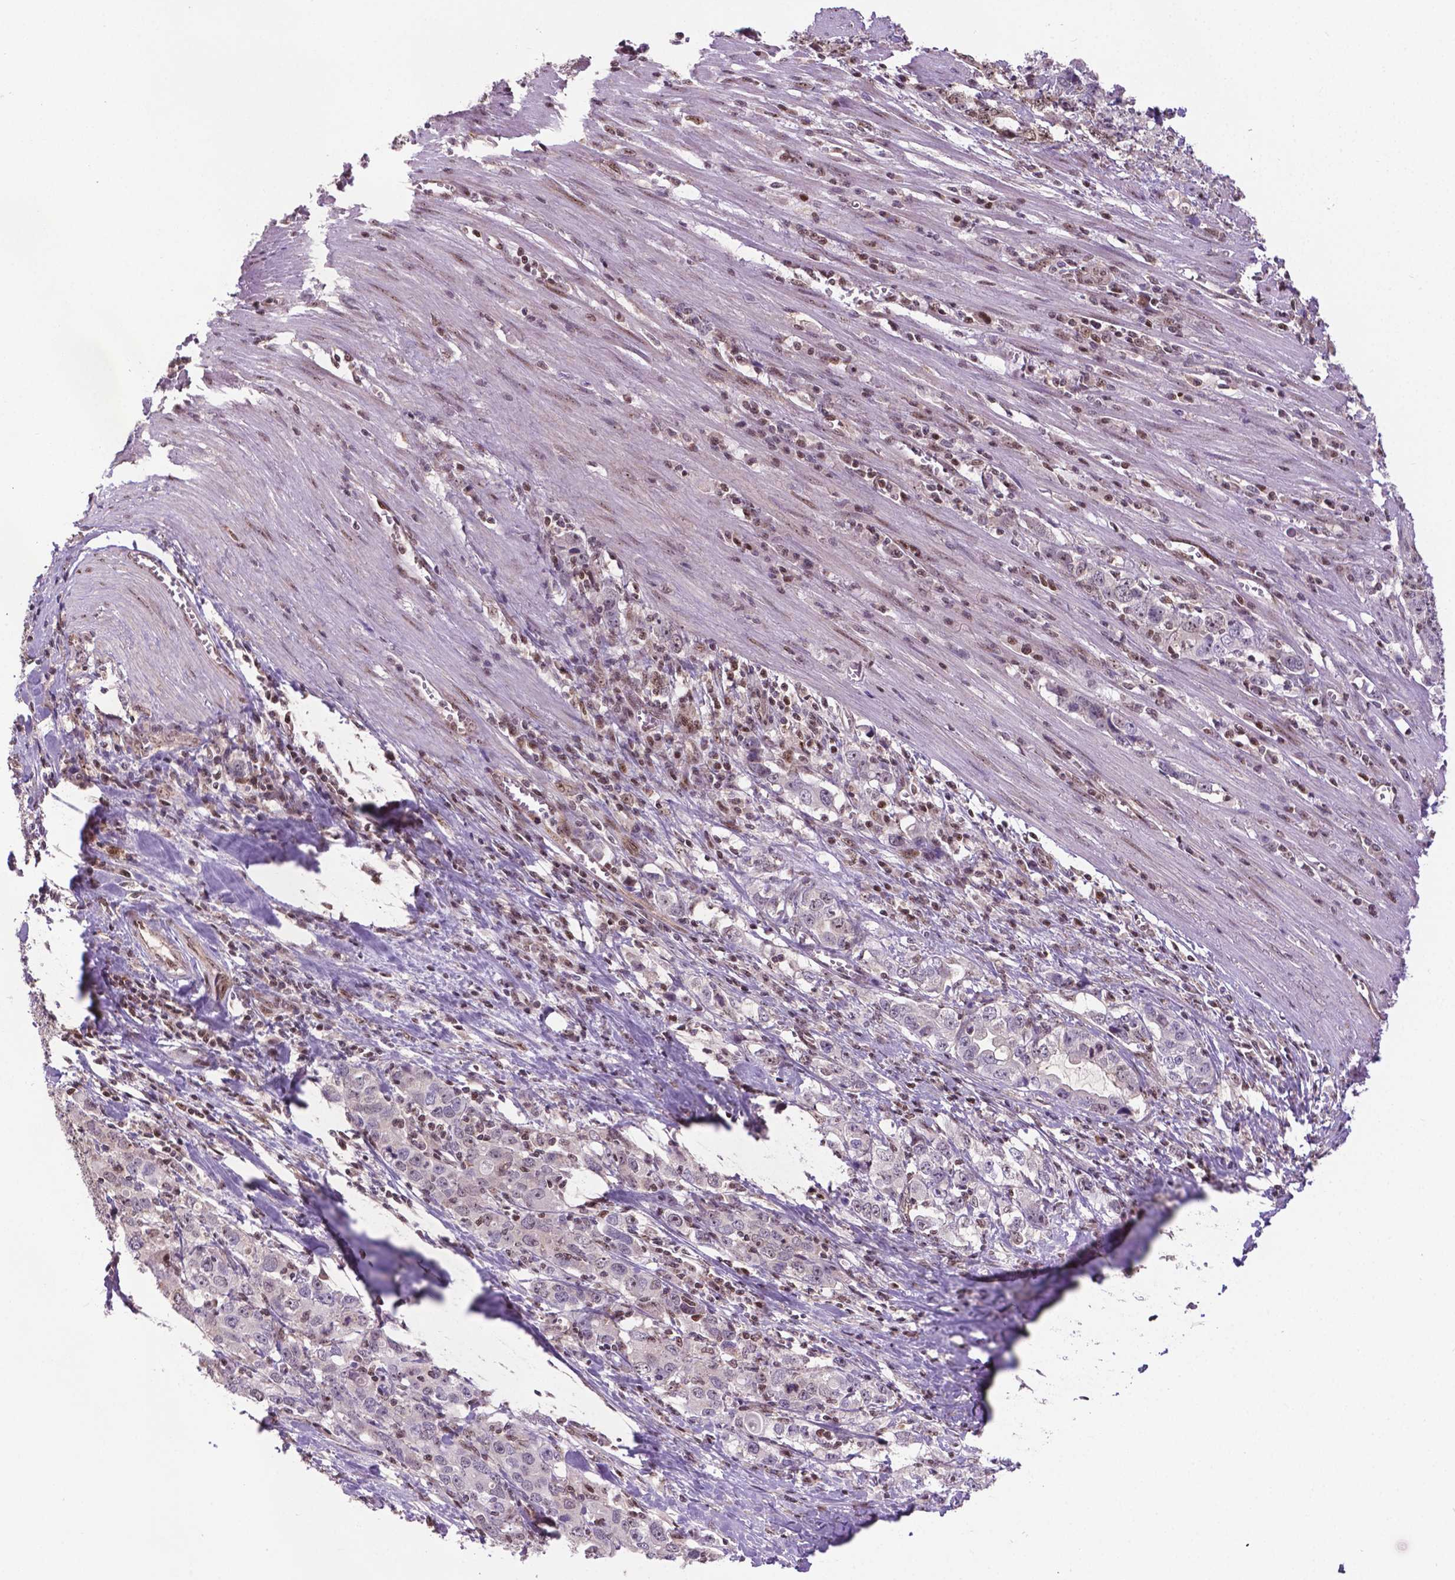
{"staining": {"intensity": "negative", "quantity": "none", "location": "none"}, "tissue": "stomach cancer", "cell_type": "Tumor cells", "image_type": "cancer", "snomed": [{"axis": "morphology", "description": "Adenocarcinoma, NOS"}, {"axis": "topography", "description": "Stomach, lower"}], "caption": "Immunohistochemistry micrograph of stomach cancer stained for a protein (brown), which reveals no staining in tumor cells. (DAB immunohistochemistry (IHC) visualized using brightfield microscopy, high magnification).", "gene": "CSNK2A1", "patient": {"sex": "female", "age": 72}}